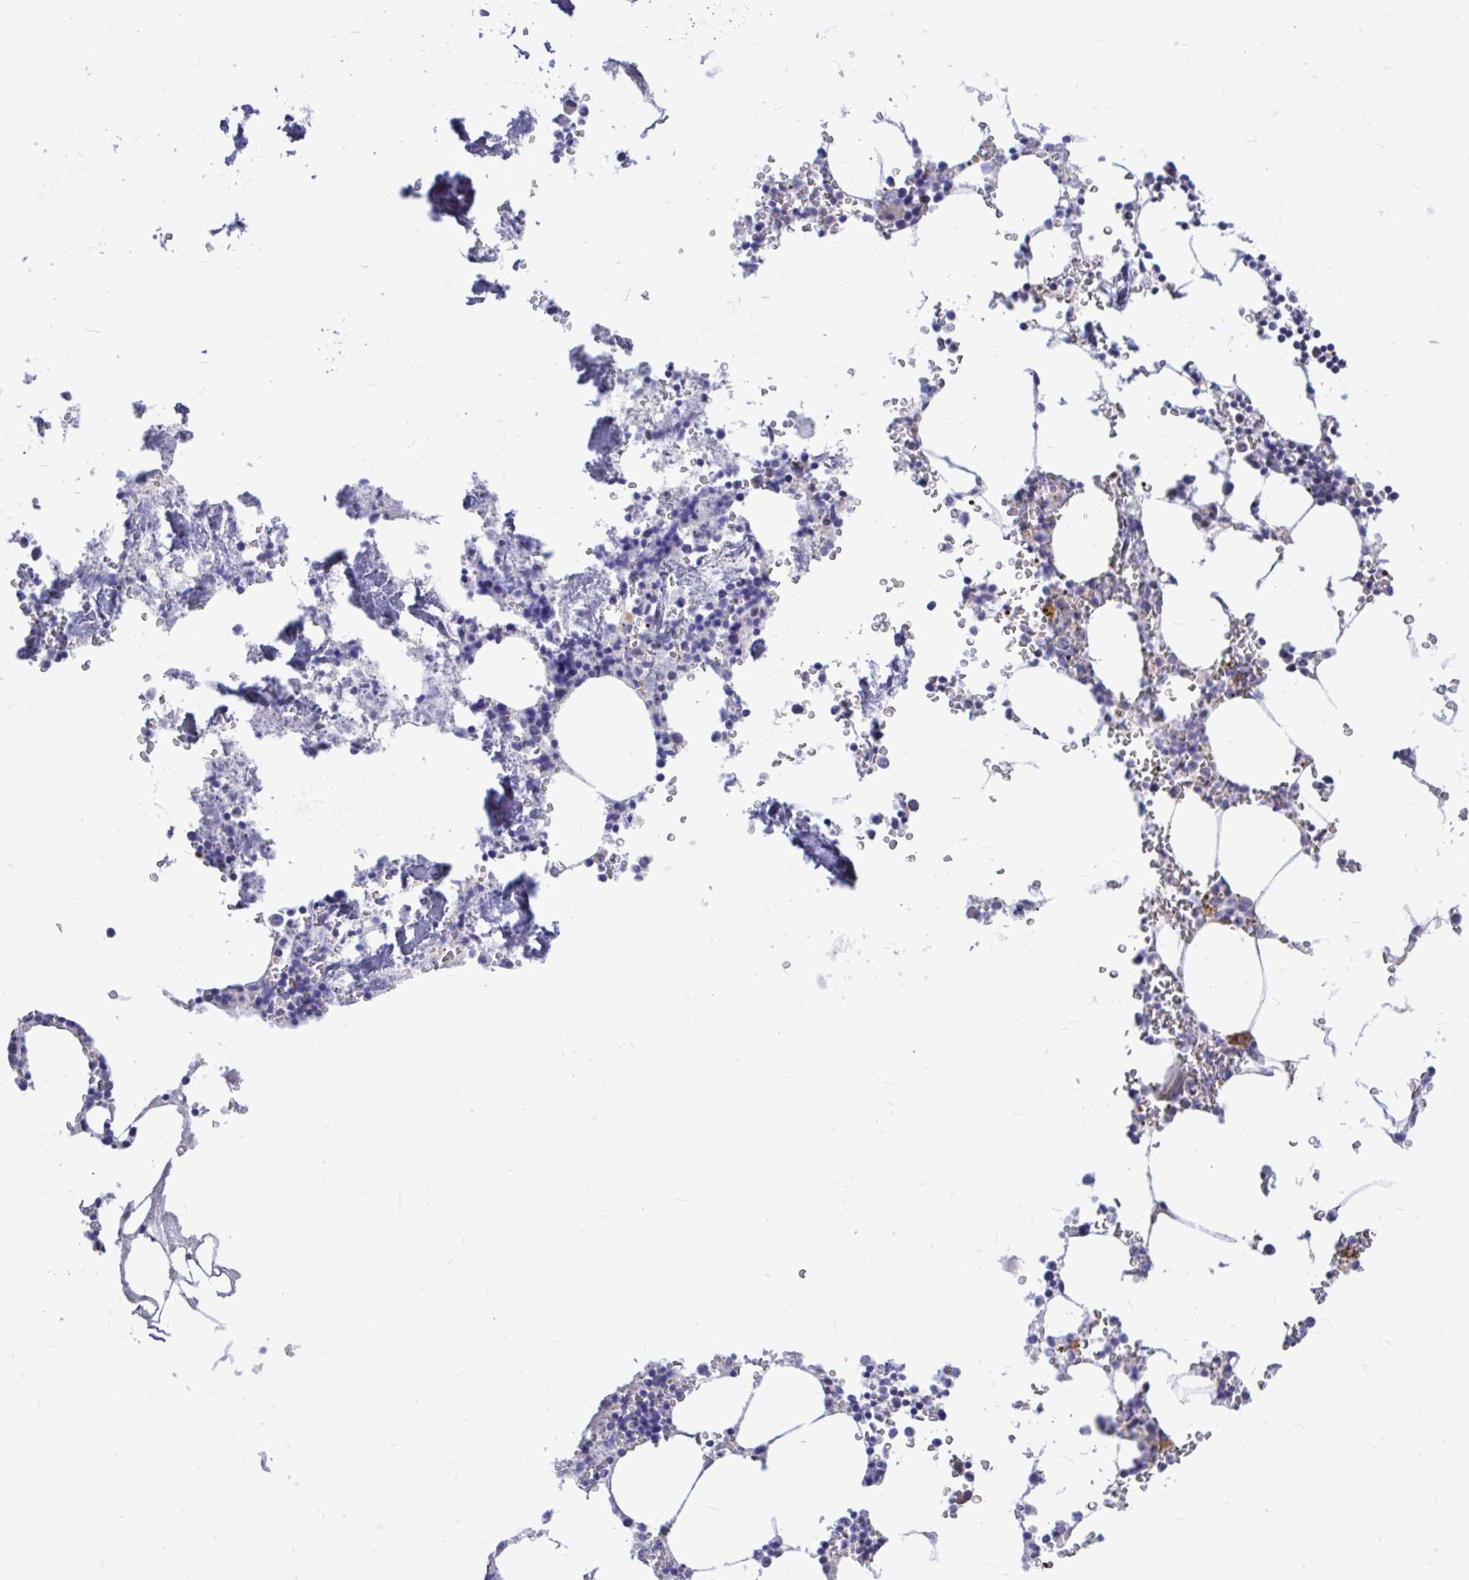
{"staining": {"intensity": "negative", "quantity": "none", "location": "none"}, "tissue": "bone marrow", "cell_type": "Hematopoietic cells", "image_type": "normal", "snomed": [{"axis": "morphology", "description": "Normal tissue, NOS"}, {"axis": "topography", "description": "Bone marrow"}], "caption": "The photomicrograph exhibits no significant expression in hematopoietic cells of bone marrow.", "gene": "ZBTB25", "patient": {"sex": "male", "age": 54}}